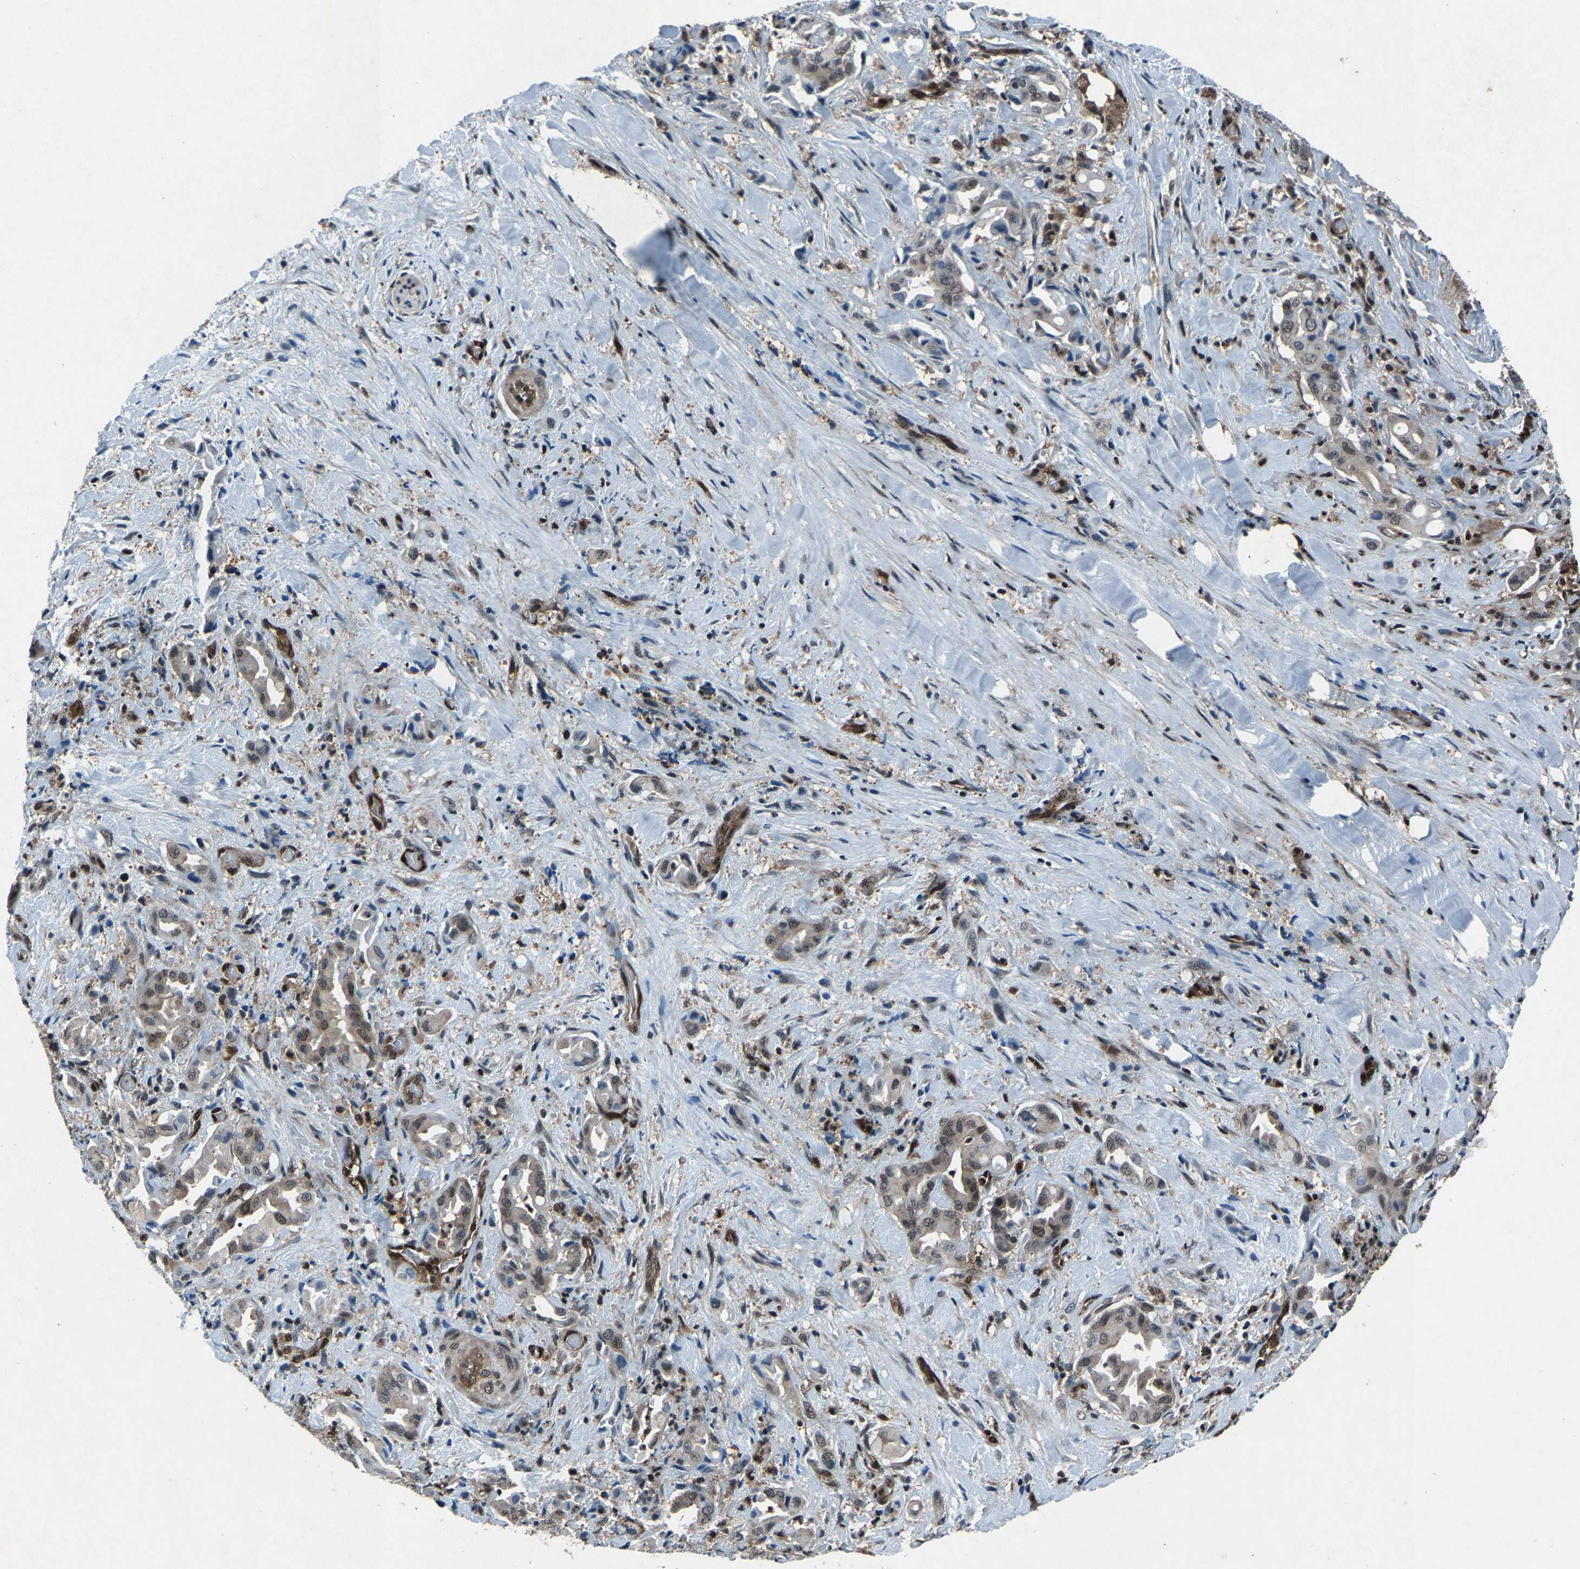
{"staining": {"intensity": "weak", "quantity": "25%-75%", "location": "cytoplasmic/membranous,nuclear"}, "tissue": "liver cancer", "cell_type": "Tumor cells", "image_type": "cancer", "snomed": [{"axis": "morphology", "description": "Cholangiocarcinoma"}, {"axis": "topography", "description": "Liver"}], "caption": "A micrograph of human cholangiocarcinoma (liver) stained for a protein shows weak cytoplasmic/membranous and nuclear brown staining in tumor cells. (DAB (3,3'-diaminobenzidine) = brown stain, brightfield microscopy at high magnification).", "gene": "ATXN3", "patient": {"sex": "female", "age": 68}}